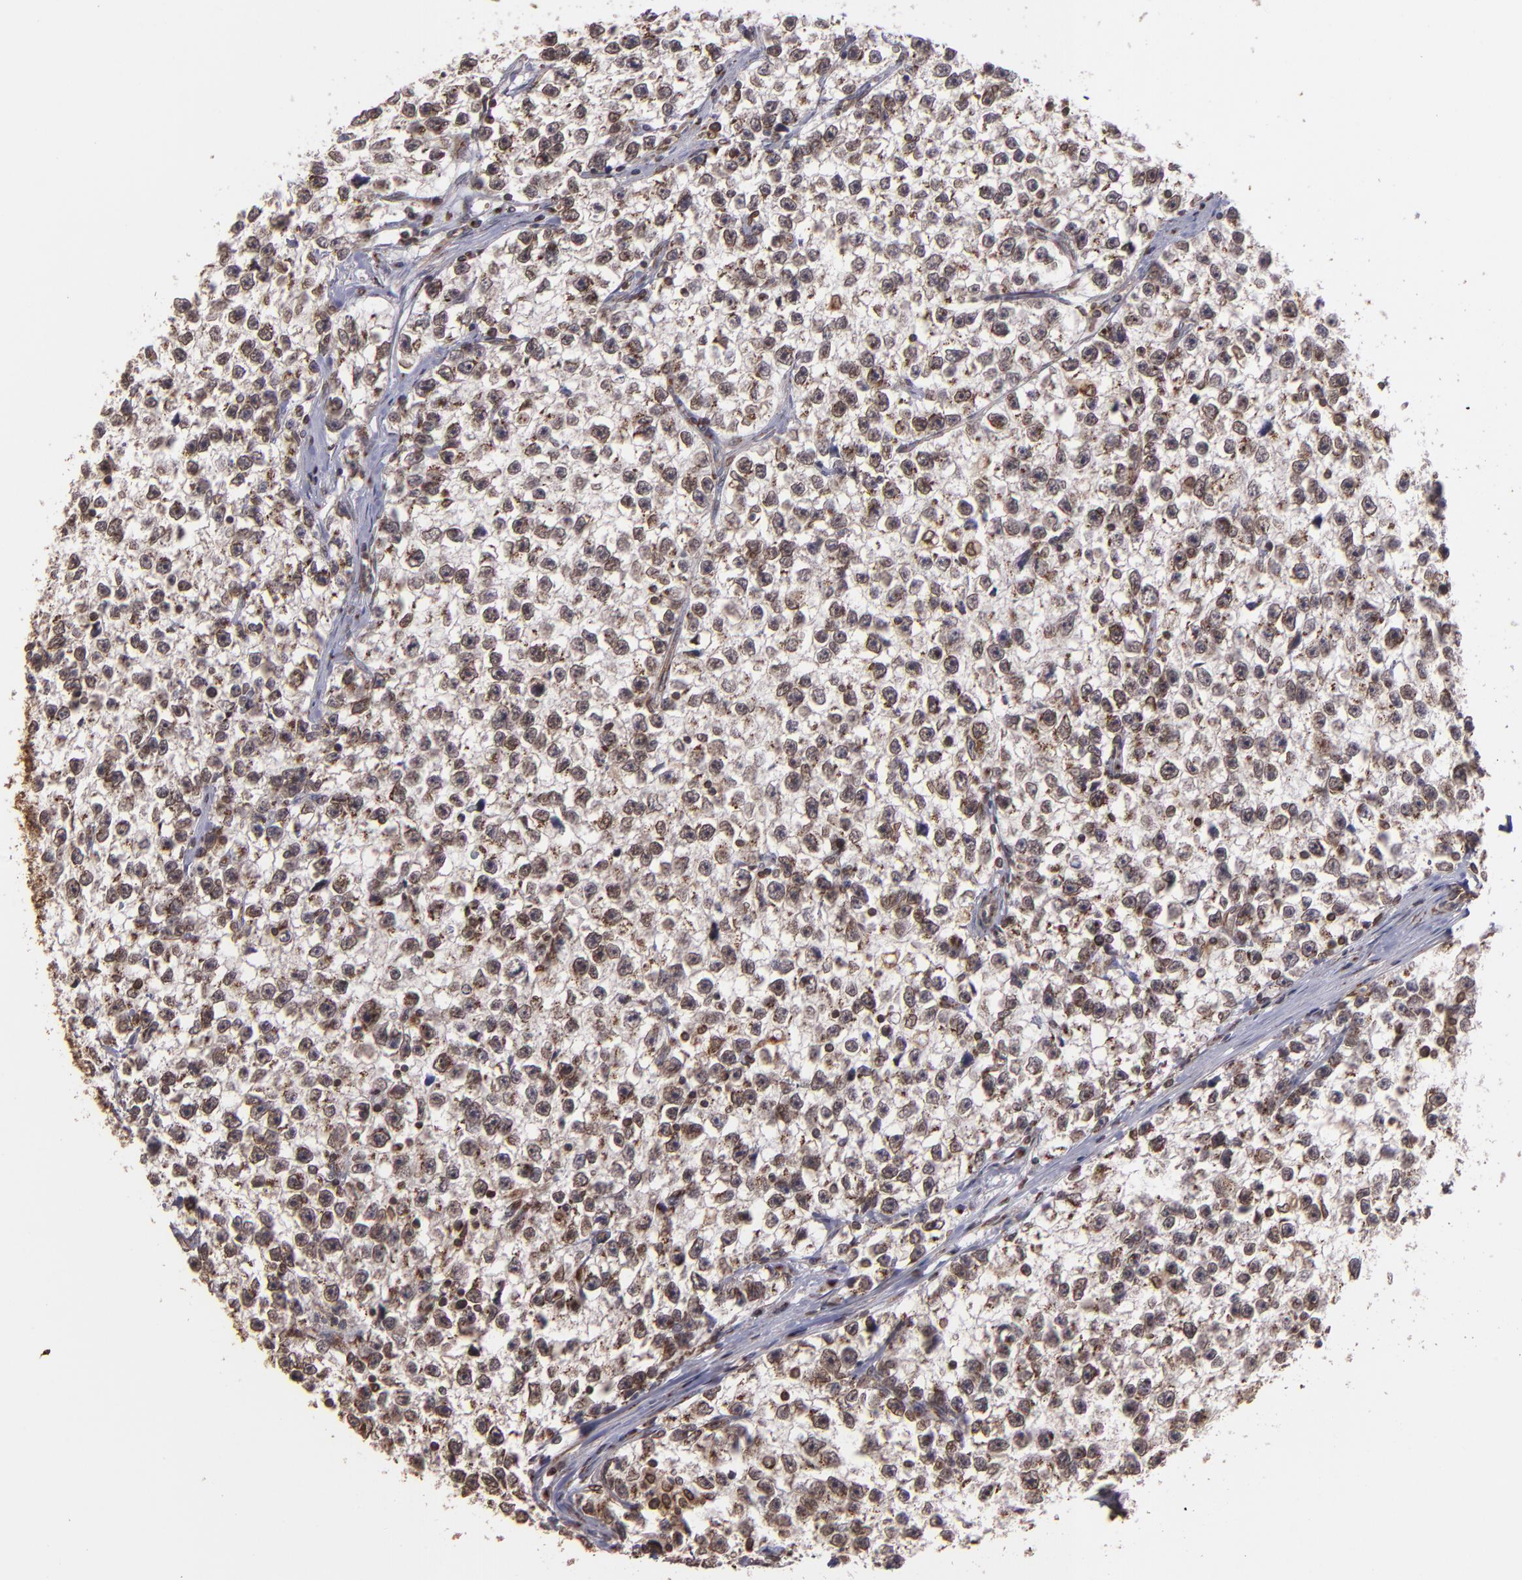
{"staining": {"intensity": "strong", "quantity": ">75%", "location": "cytoplasmic/membranous"}, "tissue": "testis cancer", "cell_type": "Tumor cells", "image_type": "cancer", "snomed": [{"axis": "morphology", "description": "Seminoma, NOS"}, {"axis": "morphology", "description": "Carcinoma, Embryonal, NOS"}, {"axis": "topography", "description": "Testis"}], "caption": "Human seminoma (testis) stained with a protein marker displays strong staining in tumor cells.", "gene": "TRIP11", "patient": {"sex": "male", "age": 30}}